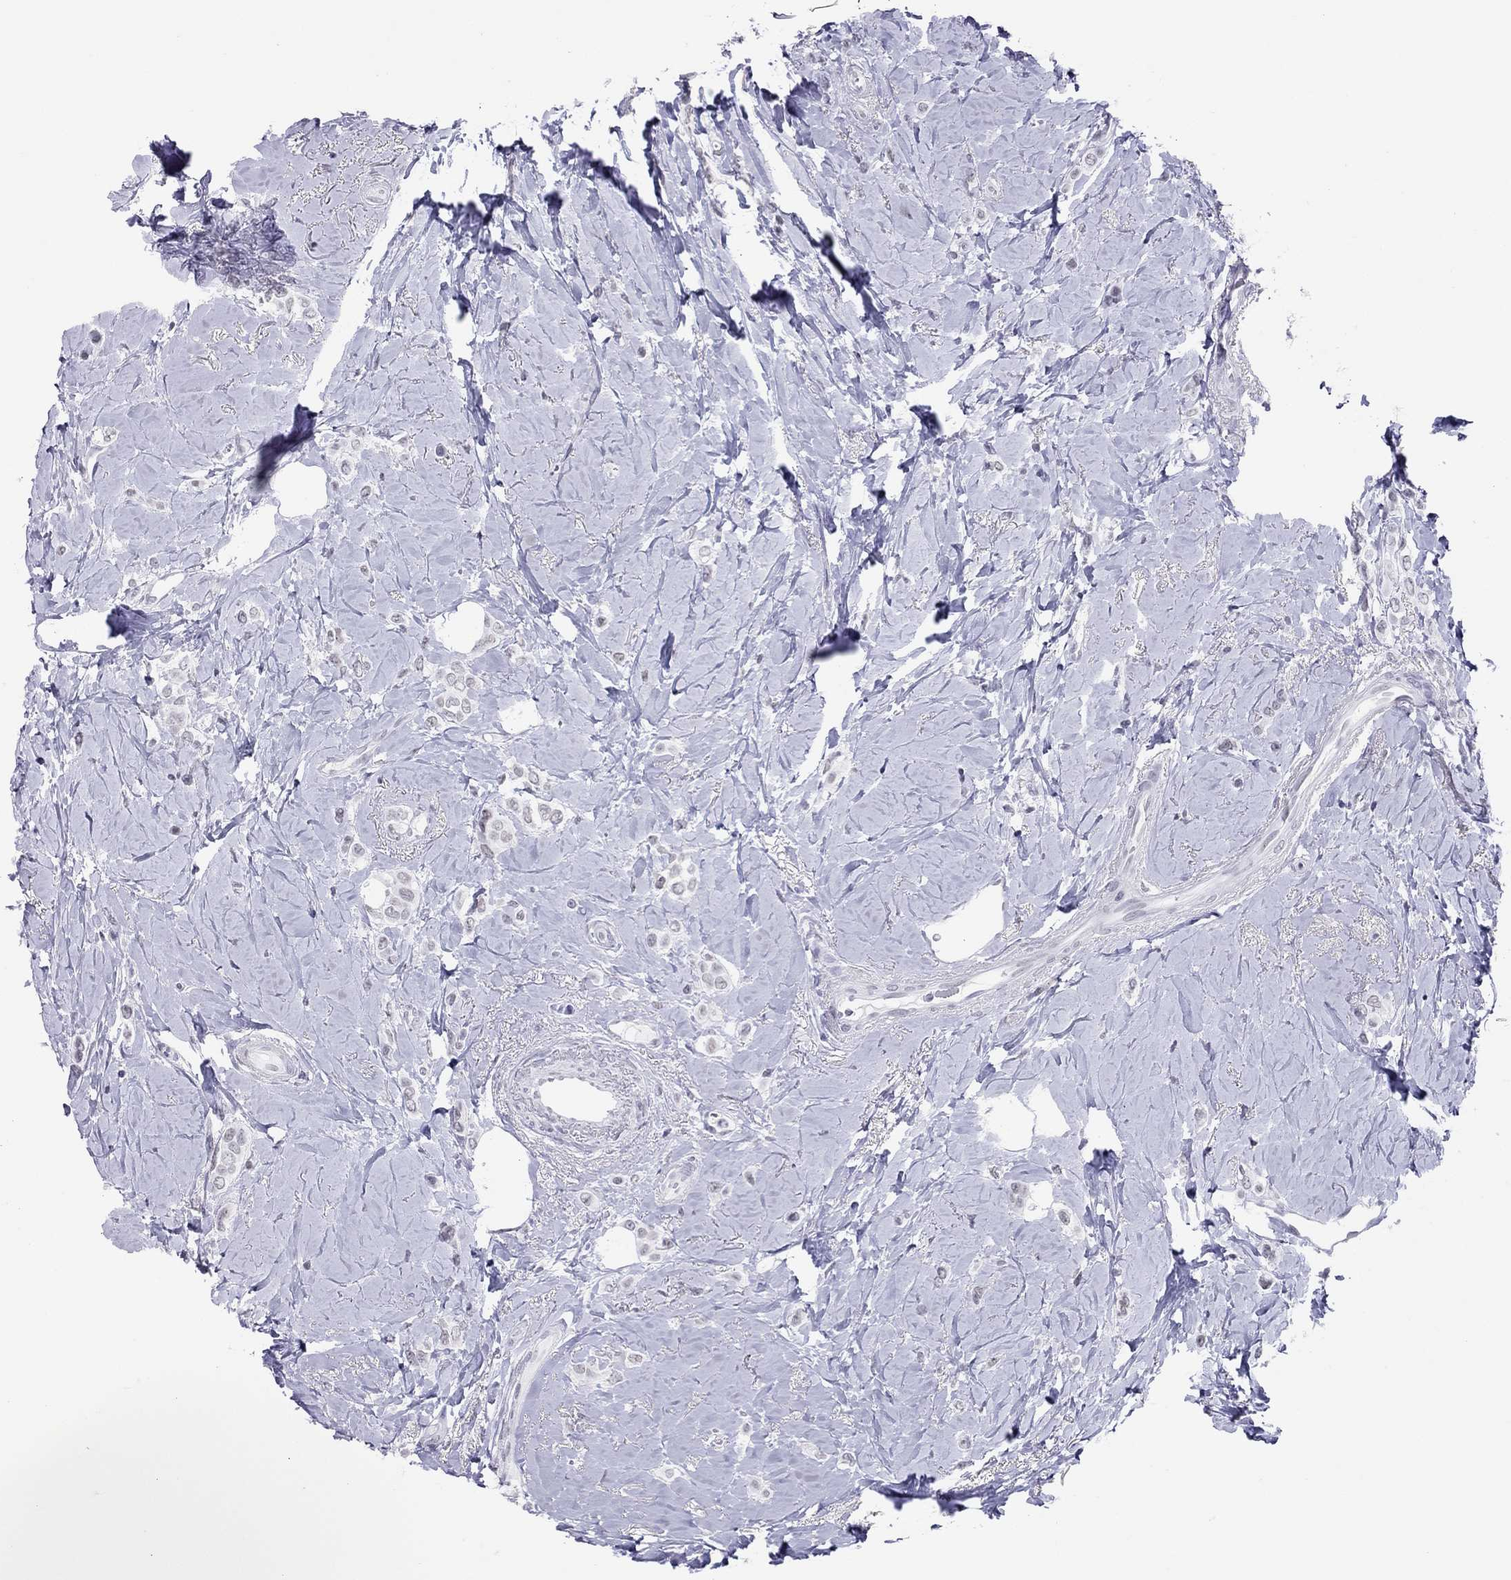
{"staining": {"intensity": "negative", "quantity": "none", "location": "none"}, "tissue": "breast cancer", "cell_type": "Tumor cells", "image_type": "cancer", "snomed": [{"axis": "morphology", "description": "Lobular carcinoma"}, {"axis": "topography", "description": "Breast"}], "caption": "Human lobular carcinoma (breast) stained for a protein using IHC reveals no positivity in tumor cells.", "gene": "JHY", "patient": {"sex": "female", "age": 66}}